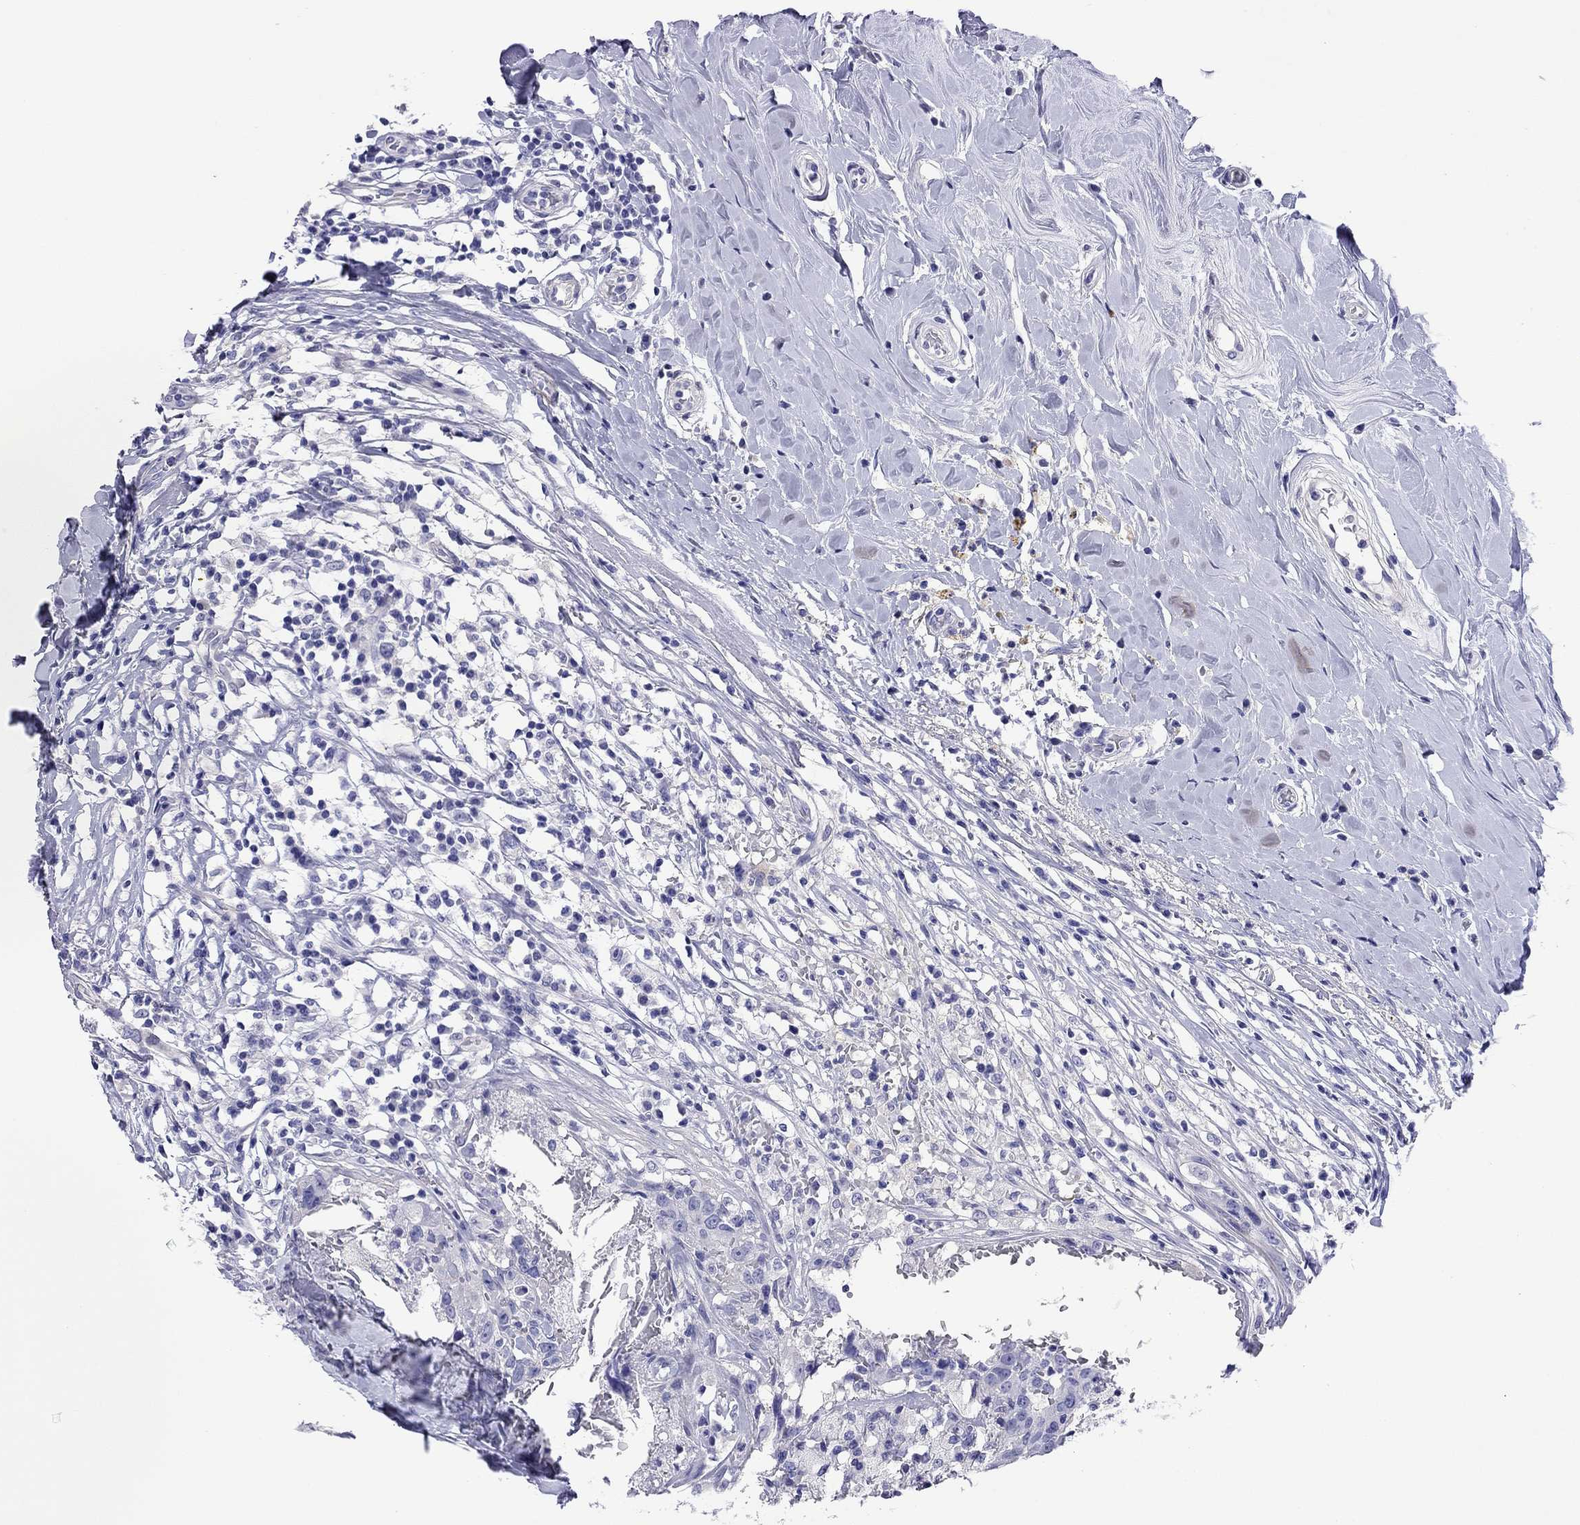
{"staining": {"intensity": "negative", "quantity": "none", "location": "none"}, "tissue": "breast cancer", "cell_type": "Tumor cells", "image_type": "cancer", "snomed": [{"axis": "morphology", "description": "Duct carcinoma"}, {"axis": "topography", "description": "Breast"}], "caption": "The micrograph reveals no staining of tumor cells in breast cancer (infiltrating ductal carcinoma).", "gene": "KIAA2012", "patient": {"sex": "female", "age": 27}}